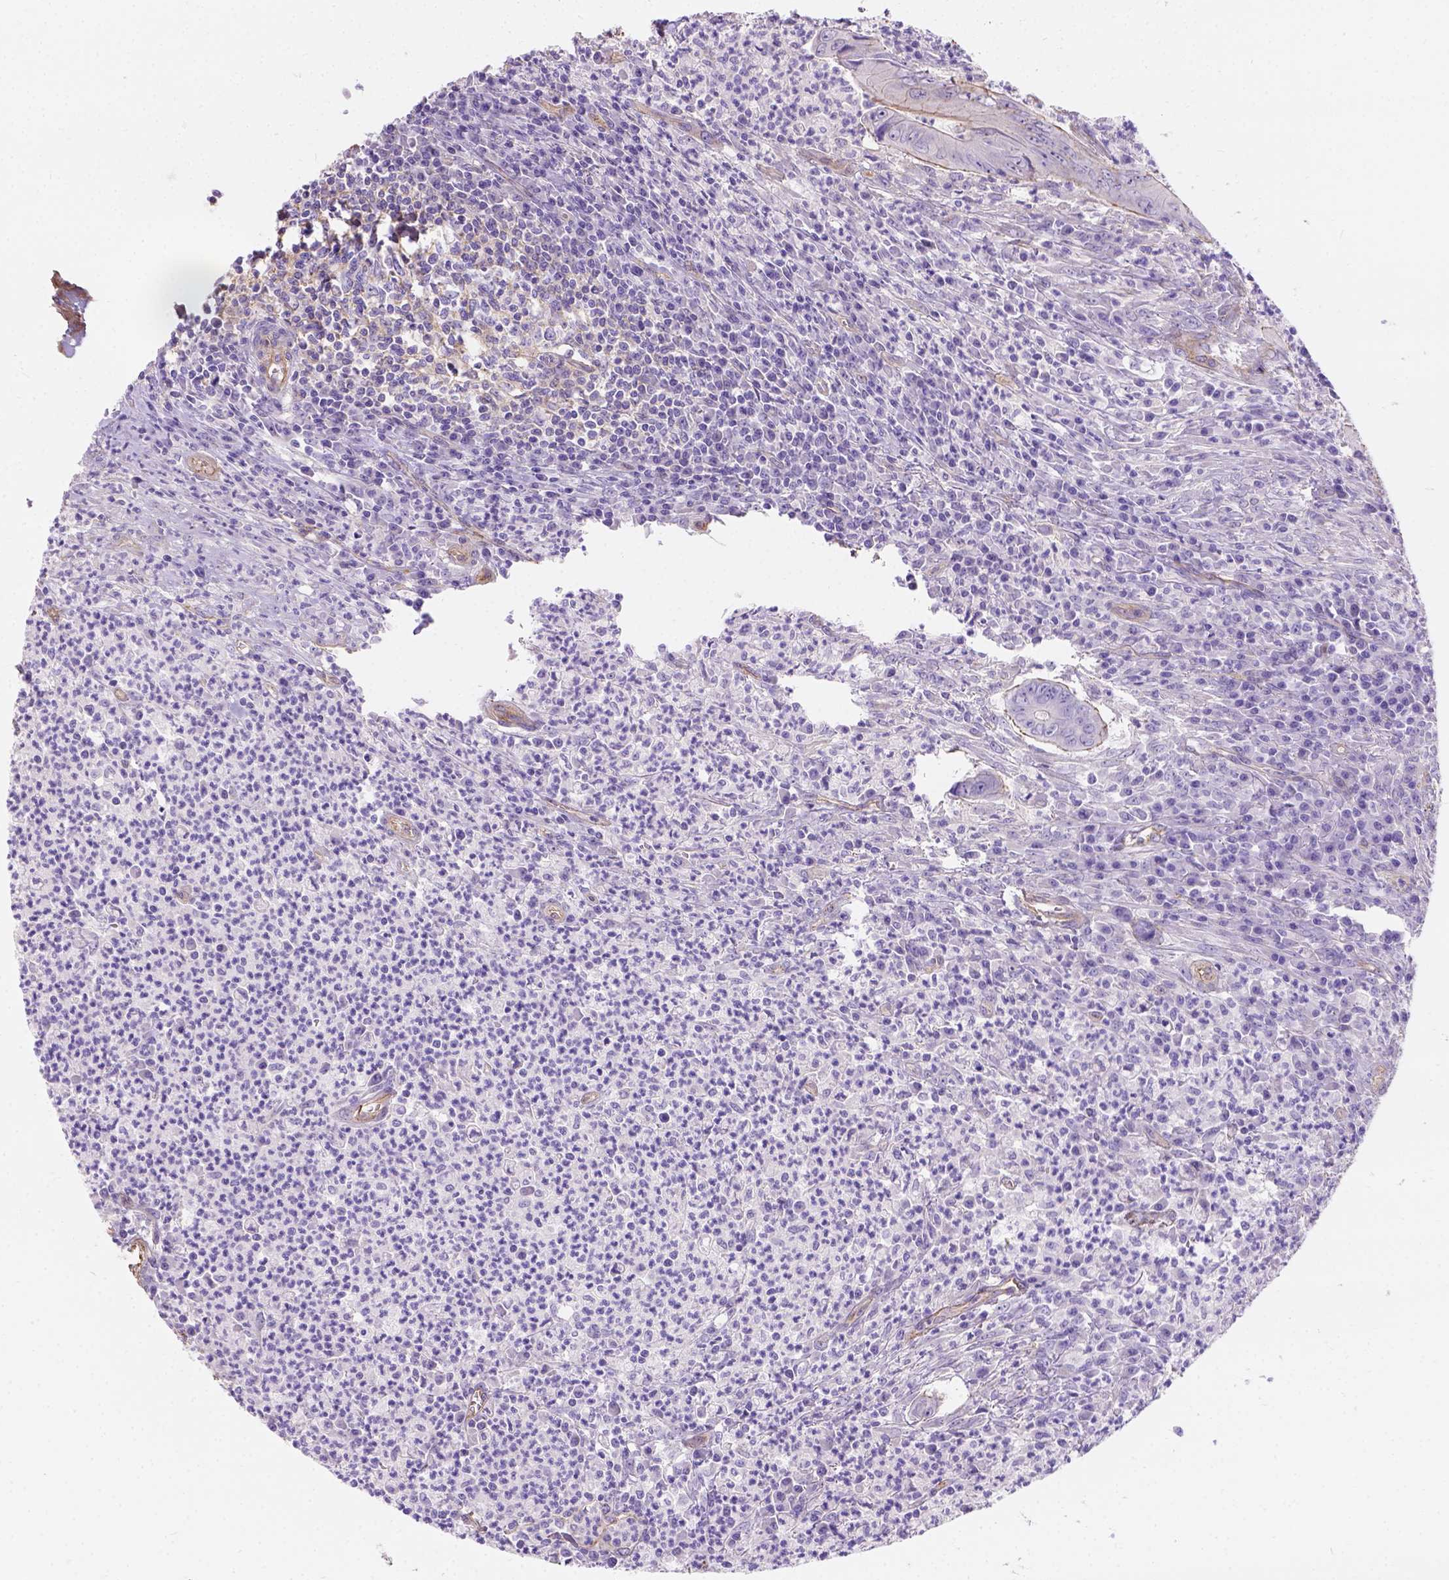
{"staining": {"intensity": "moderate", "quantity": "25%-75%", "location": "cytoplasmic/membranous"}, "tissue": "colorectal cancer", "cell_type": "Tumor cells", "image_type": "cancer", "snomed": [{"axis": "morphology", "description": "Adenocarcinoma, NOS"}, {"axis": "topography", "description": "Colon"}], "caption": "Immunohistochemistry (IHC) histopathology image of human adenocarcinoma (colorectal) stained for a protein (brown), which shows medium levels of moderate cytoplasmic/membranous positivity in approximately 25%-75% of tumor cells.", "gene": "PHF7", "patient": {"sex": "female", "age": 74}}